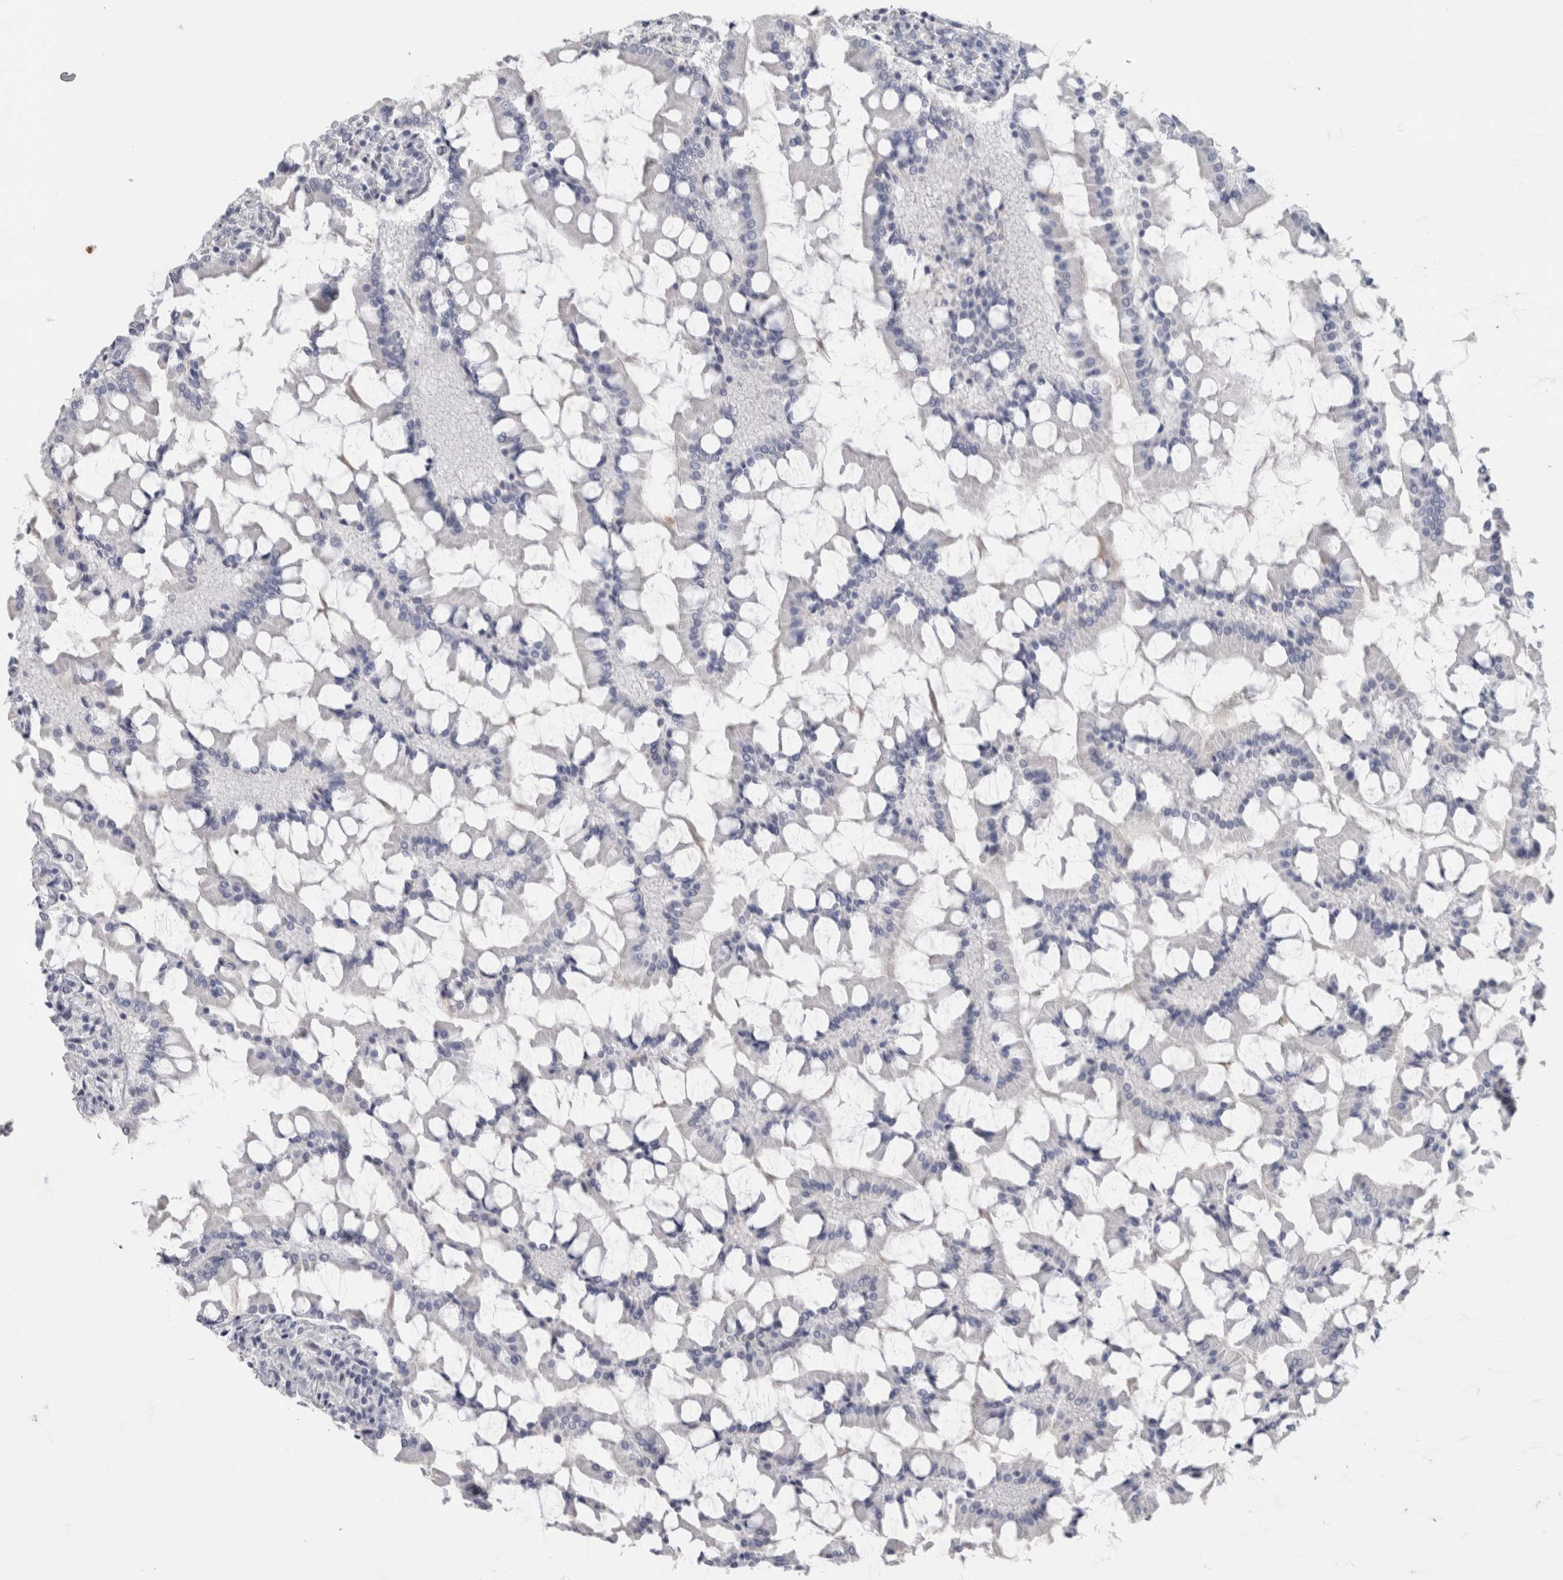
{"staining": {"intensity": "negative", "quantity": "none", "location": "none"}, "tissue": "small intestine", "cell_type": "Glandular cells", "image_type": "normal", "snomed": [{"axis": "morphology", "description": "Normal tissue, NOS"}, {"axis": "topography", "description": "Small intestine"}], "caption": "Immunohistochemical staining of unremarkable human small intestine exhibits no significant staining in glandular cells.", "gene": "MSMB", "patient": {"sex": "male", "age": 41}}